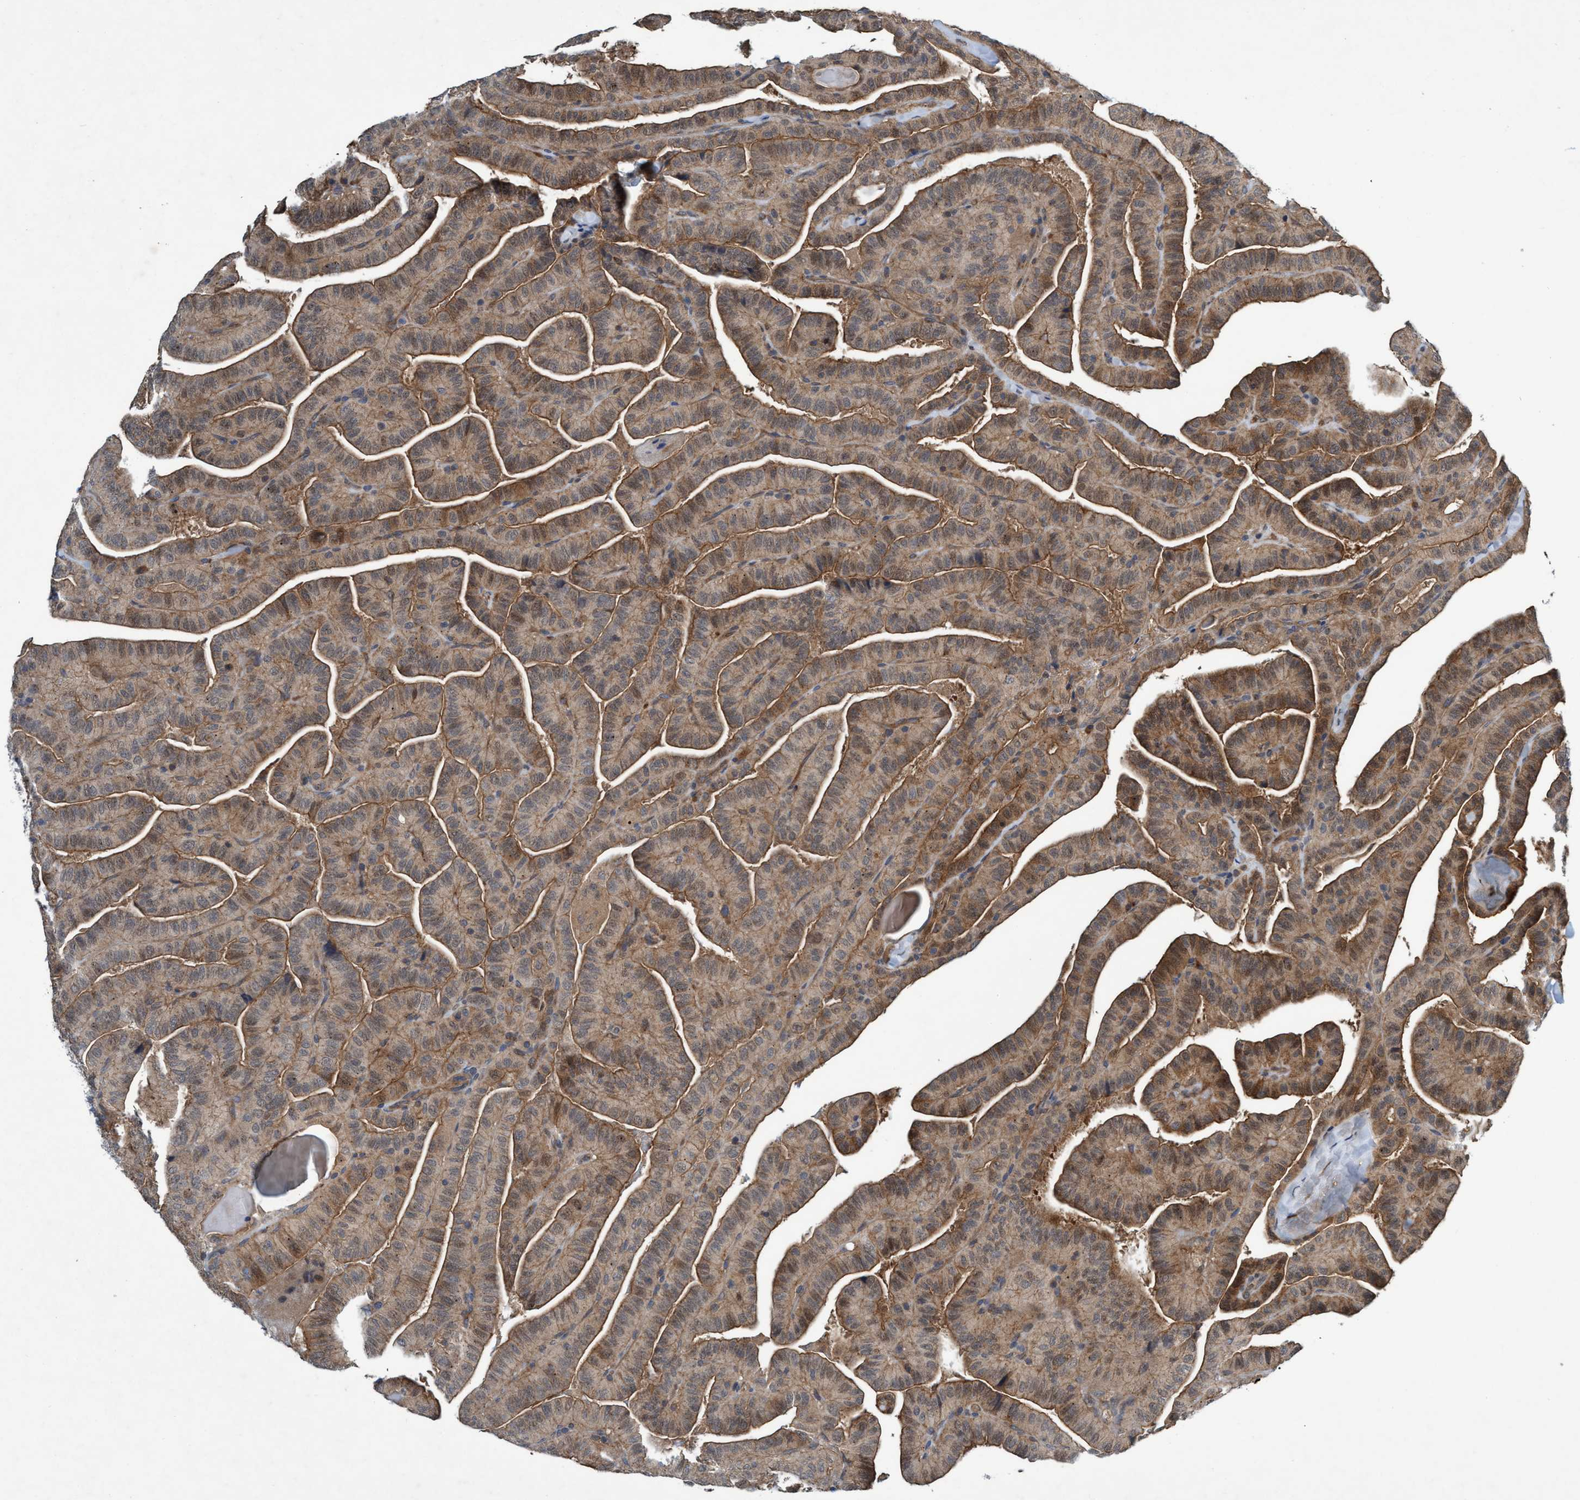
{"staining": {"intensity": "moderate", "quantity": ">75%", "location": "cytoplasmic/membranous"}, "tissue": "thyroid cancer", "cell_type": "Tumor cells", "image_type": "cancer", "snomed": [{"axis": "morphology", "description": "Papillary adenocarcinoma, NOS"}, {"axis": "topography", "description": "Thyroid gland"}], "caption": "Protein positivity by immunohistochemistry (IHC) demonstrates moderate cytoplasmic/membranous positivity in approximately >75% of tumor cells in papillary adenocarcinoma (thyroid). Nuclei are stained in blue.", "gene": "TRIM65", "patient": {"sex": "male", "age": 77}}